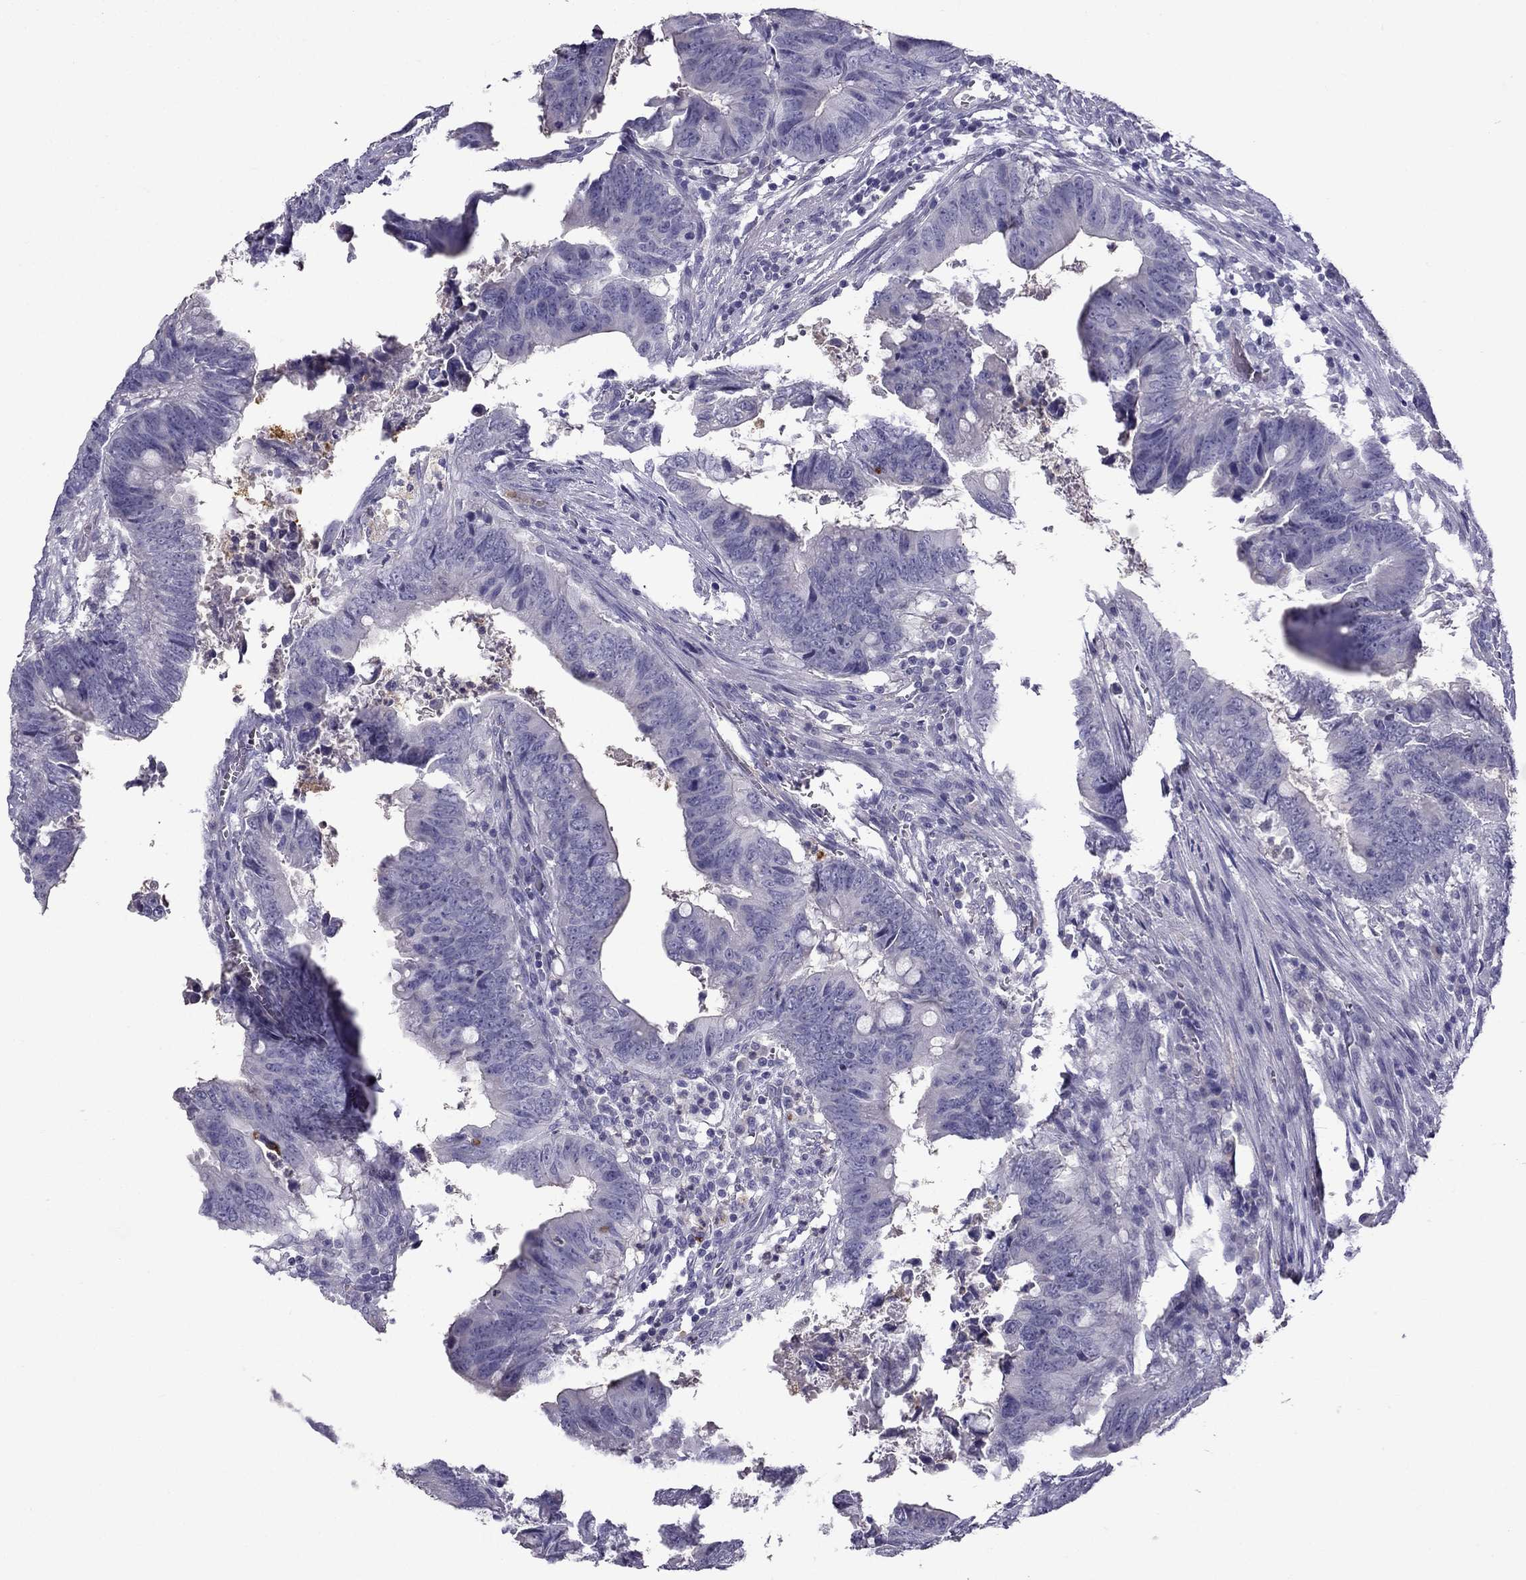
{"staining": {"intensity": "negative", "quantity": "none", "location": "none"}, "tissue": "colorectal cancer", "cell_type": "Tumor cells", "image_type": "cancer", "snomed": [{"axis": "morphology", "description": "Adenocarcinoma, NOS"}, {"axis": "topography", "description": "Colon"}], "caption": "Tumor cells are negative for protein expression in human adenocarcinoma (colorectal).", "gene": "STOML3", "patient": {"sex": "female", "age": 82}}